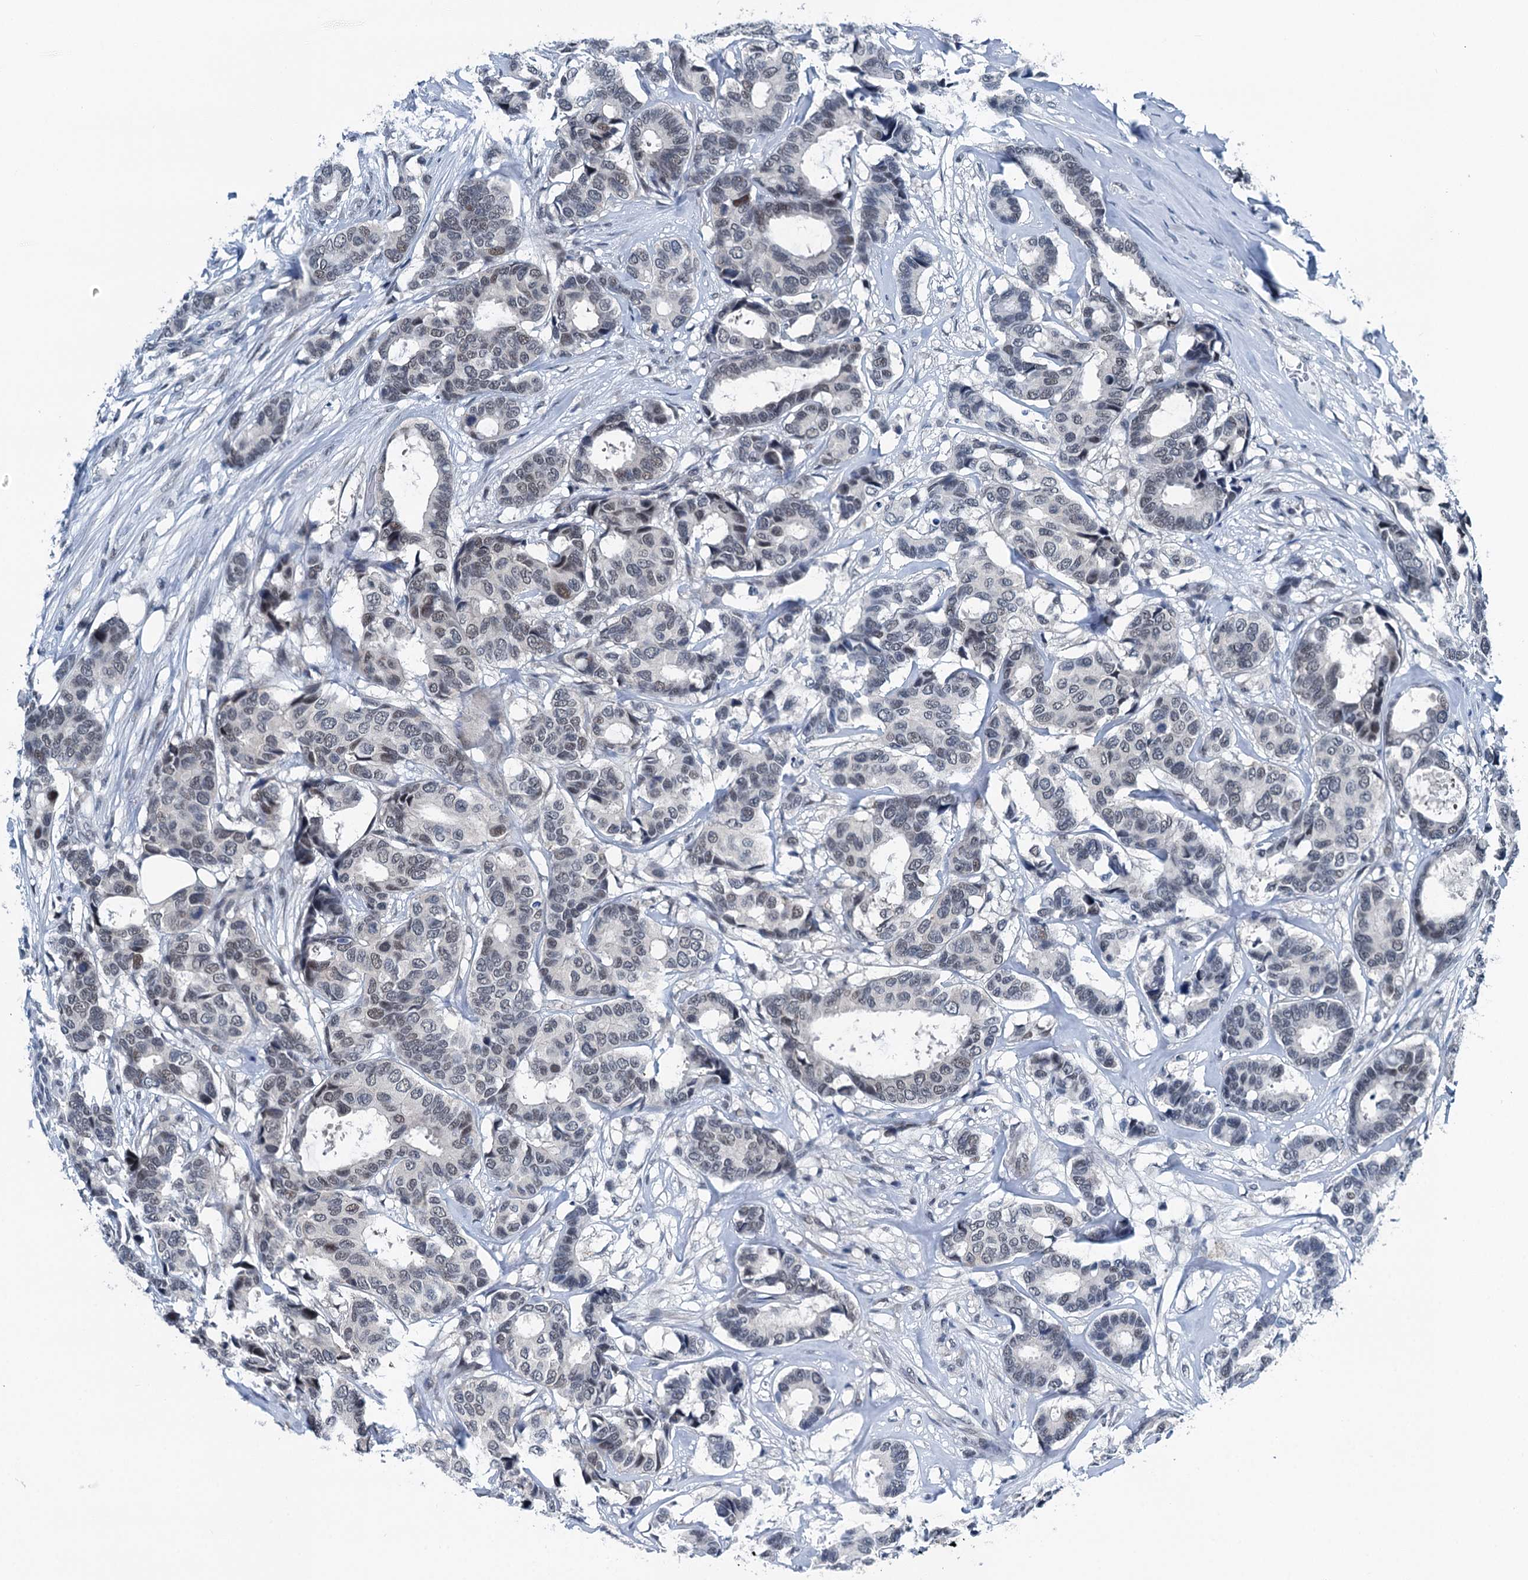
{"staining": {"intensity": "negative", "quantity": "none", "location": "none"}, "tissue": "breast cancer", "cell_type": "Tumor cells", "image_type": "cancer", "snomed": [{"axis": "morphology", "description": "Duct carcinoma"}, {"axis": "topography", "description": "Breast"}], "caption": "This image is of breast intraductal carcinoma stained with immunohistochemistry (IHC) to label a protein in brown with the nuclei are counter-stained blue. There is no expression in tumor cells.", "gene": "TRPT1", "patient": {"sex": "female", "age": 87}}